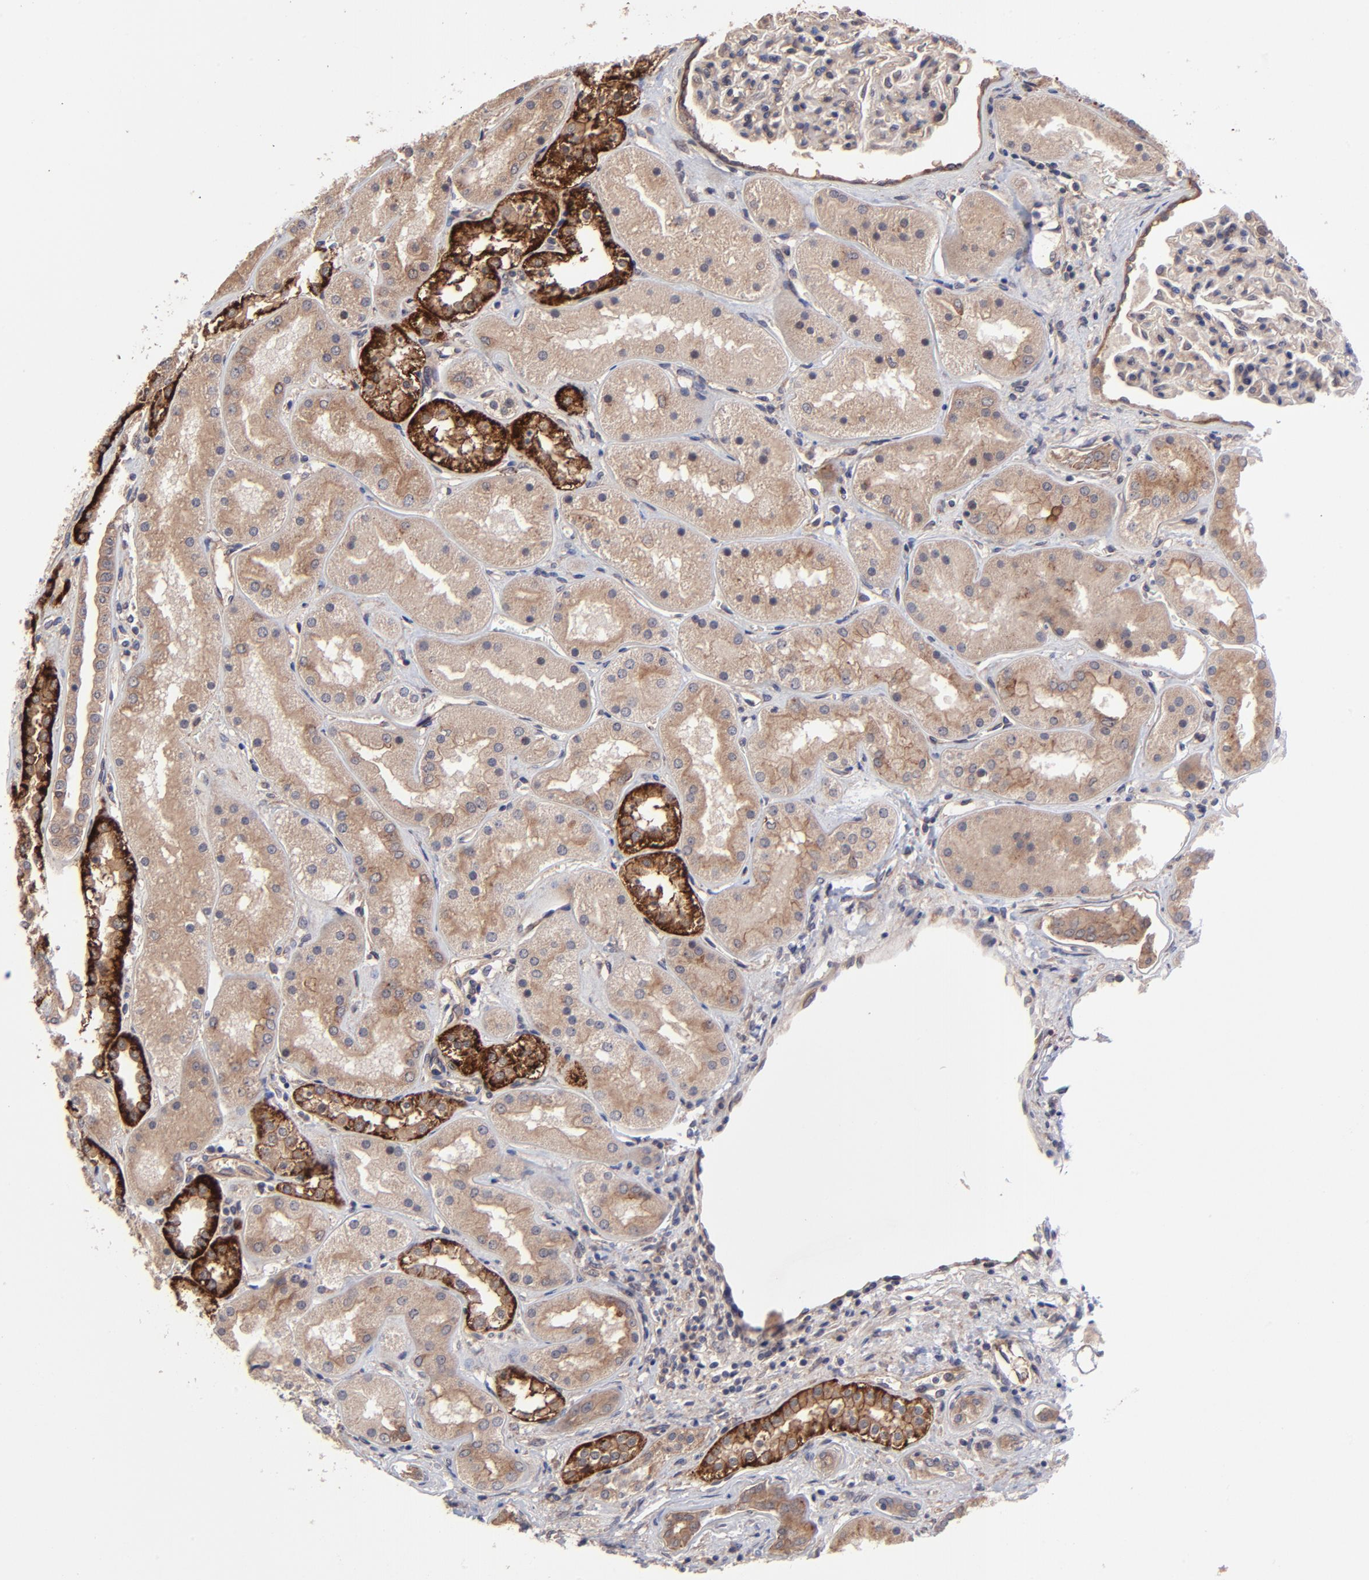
{"staining": {"intensity": "weak", "quantity": "25%-75%", "location": "cytoplasmic/membranous"}, "tissue": "kidney", "cell_type": "Cells in glomeruli", "image_type": "normal", "snomed": [{"axis": "morphology", "description": "Normal tissue, NOS"}, {"axis": "topography", "description": "Kidney"}], "caption": "Immunohistochemical staining of normal kidney reveals 25%-75% levels of weak cytoplasmic/membranous protein positivity in approximately 25%-75% of cells in glomeruli.", "gene": "ZNF780A", "patient": {"sex": "male", "age": 28}}